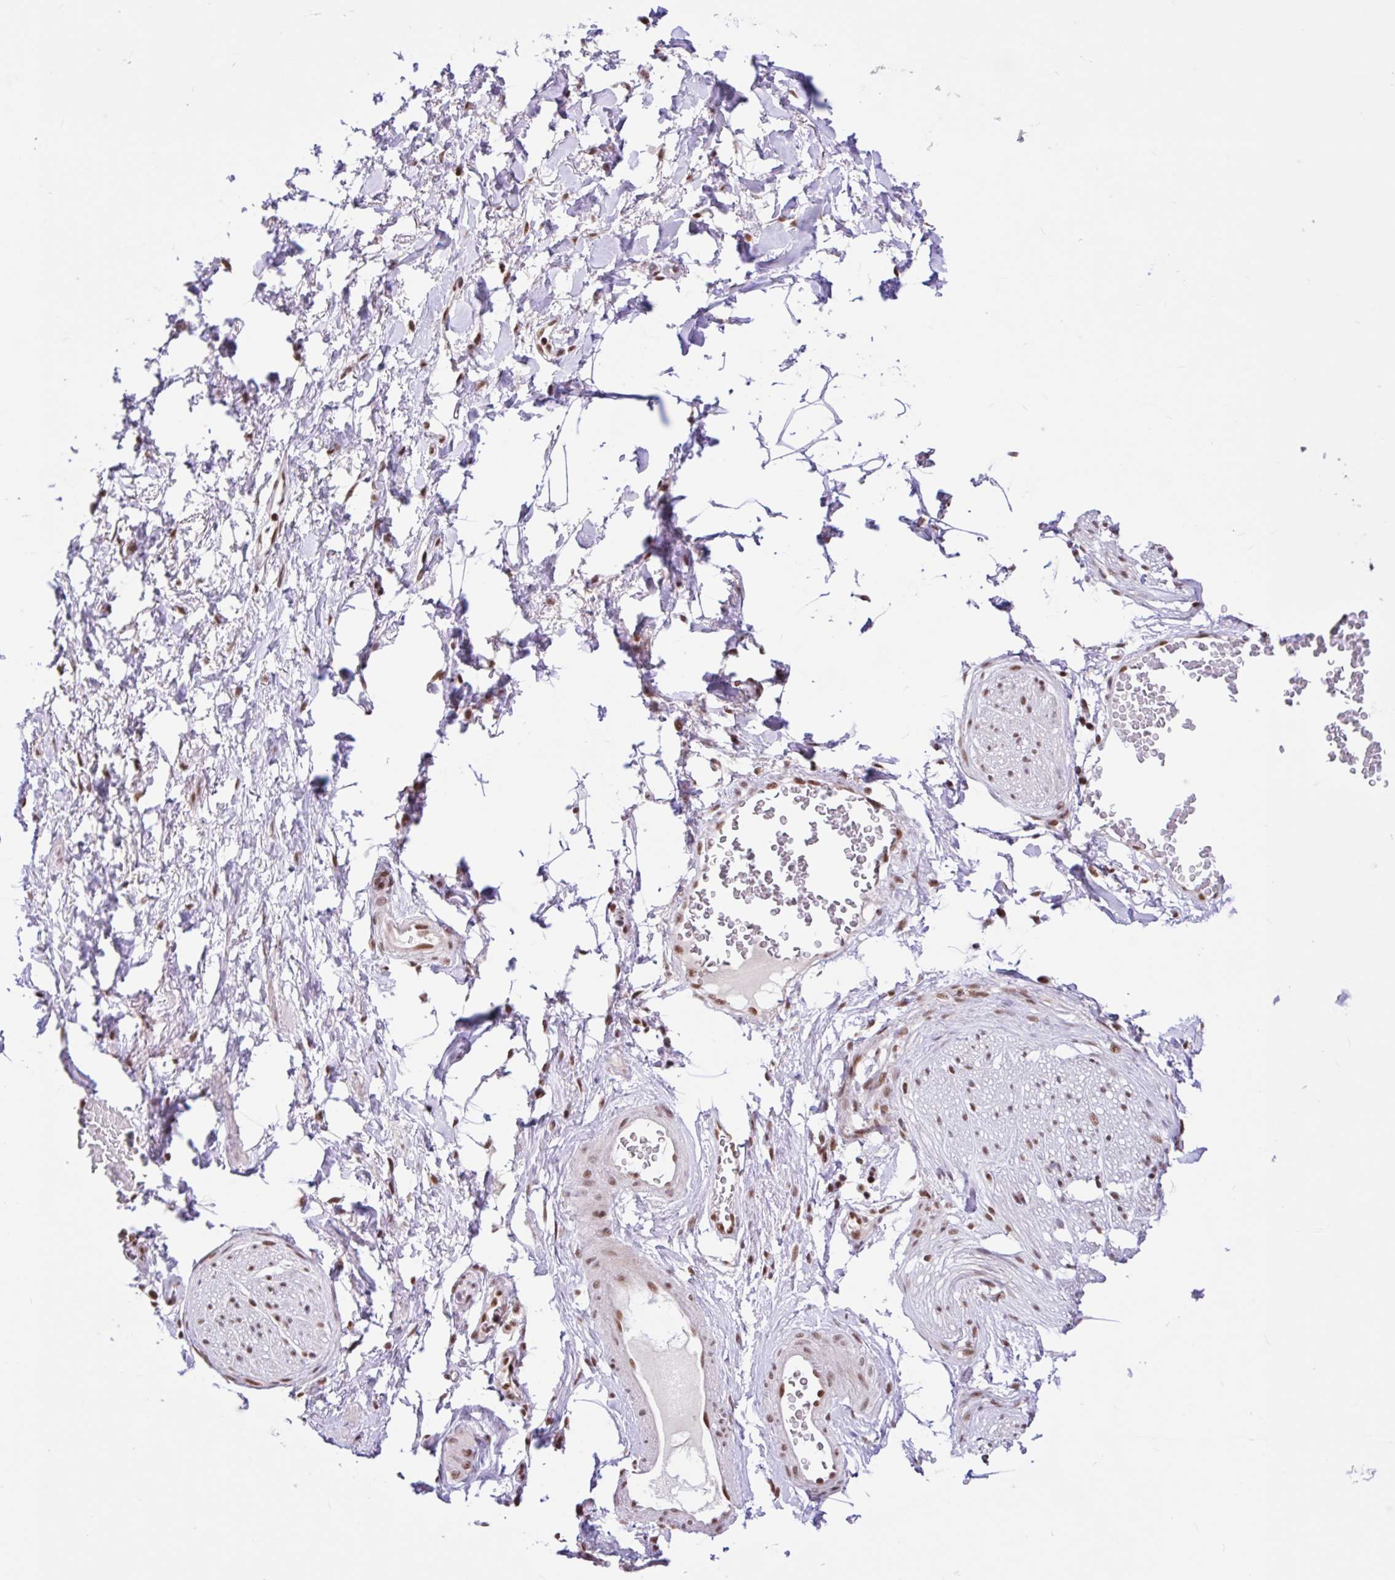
{"staining": {"intensity": "weak", "quantity": ">75%", "location": "nuclear"}, "tissue": "adipose tissue", "cell_type": "Adipocytes", "image_type": "normal", "snomed": [{"axis": "morphology", "description": "Normal tissue, NOS"}, {"axis": "topography", "description": "Vagina"}, {"axis": "topography", "description": "Peripheral nerve tissue"}], "caption": "DAB (3,3'-diaminobenzidine) immunohistochemical staining of unremarkable adipose tissue displays weak nuclear protein expression in approximately >75% of adipocytes. Using DAB (3,3'-diaminobenzidine) (brown) and hematoxylin (blue) stains, captured at high magnification using brightfield microscopy.", "gene": "CCDC12", "patient": {"sex": "female", "age": 71}}